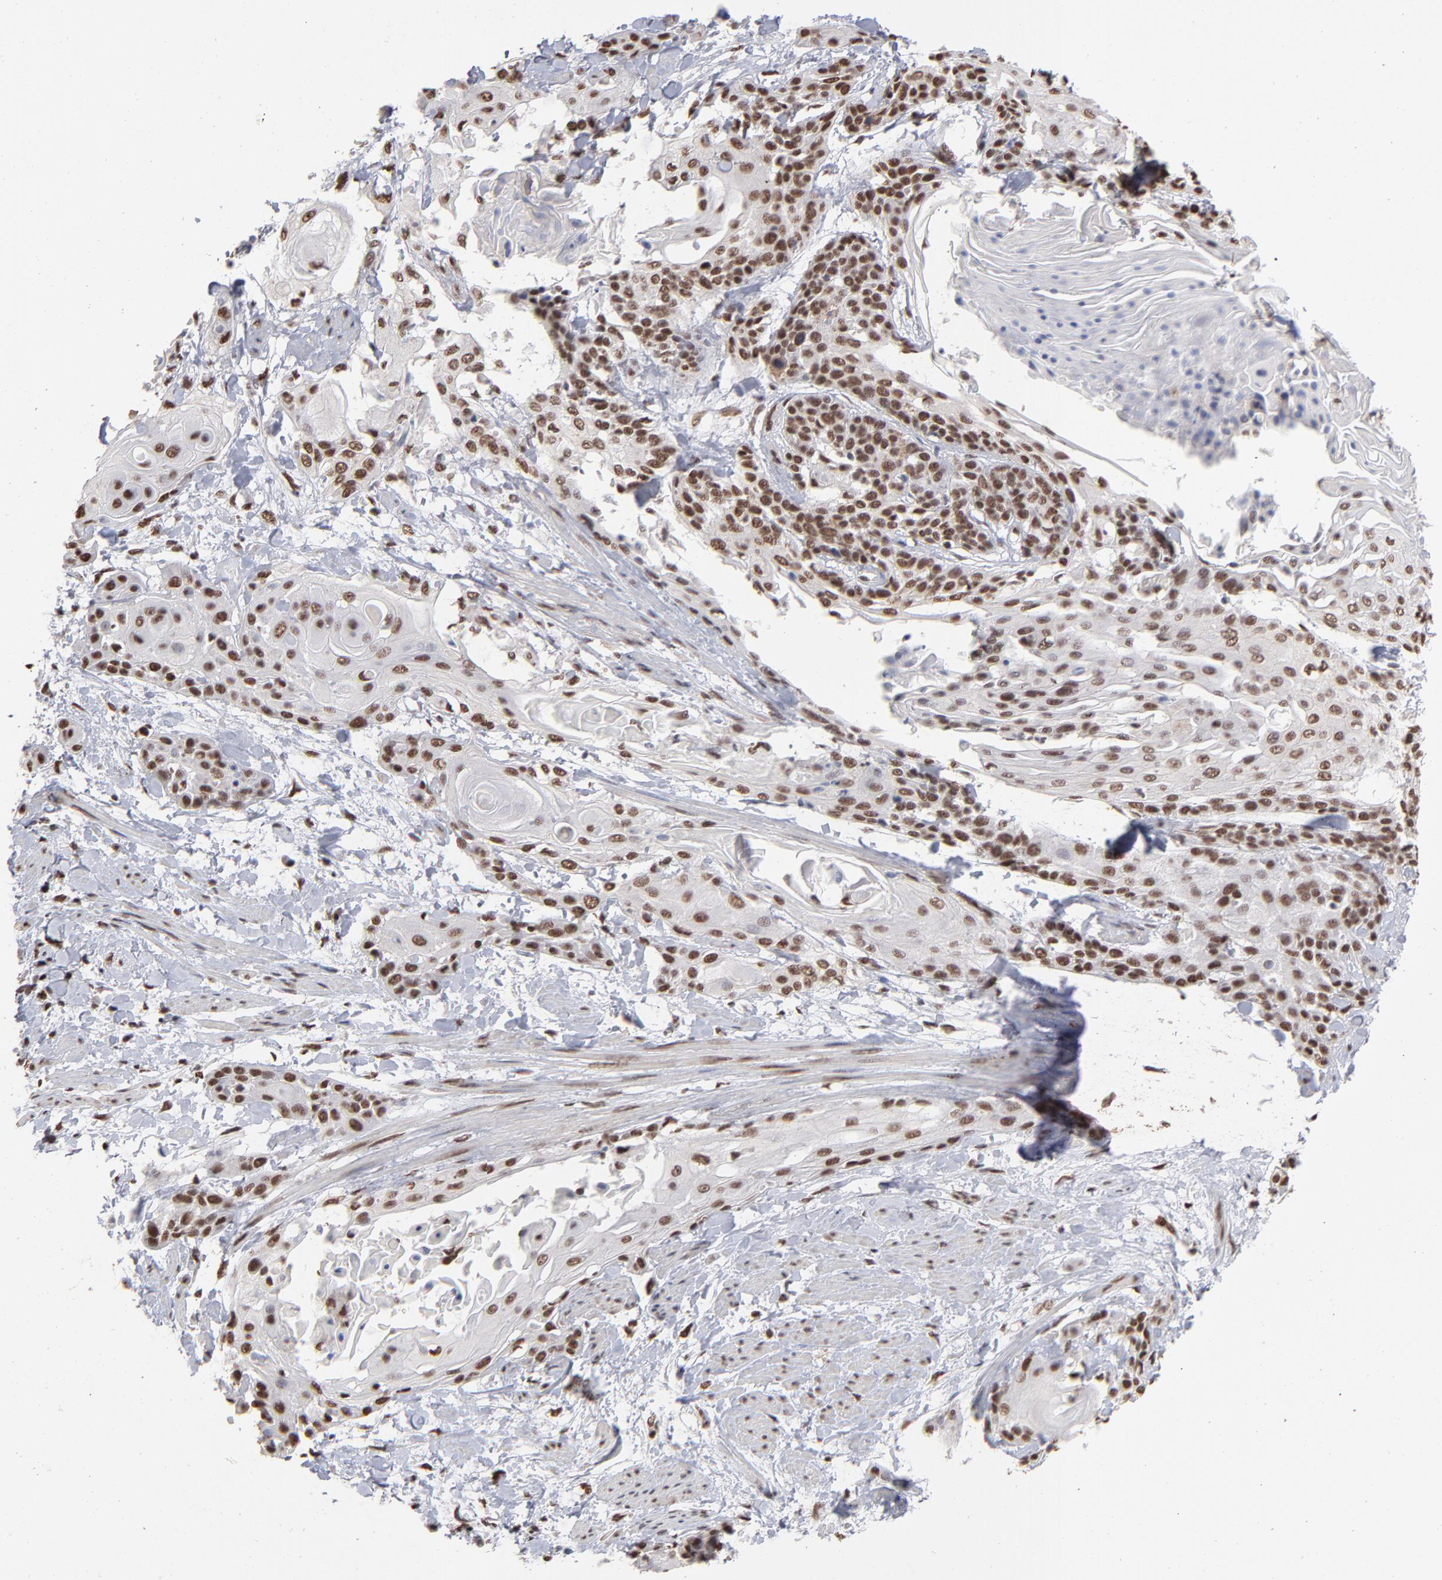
{"staining": {"intensity": "strong", "quantity": ">75%", "location": "nuclear"}, "tissue": "cervical cancer", "cell_type": "Tumor cells", "image_type": "cancer", "snomed": [{"axis": "morphology", "description": "Squamous cell carcinoma, NOS"}, {"axis": "topography", "description": "Cervix"}], "caption": "Cervical cancer stained for a protein demonstrates strong nuclear positivity in tumor cells. (DAB IHC with brightfield microscopy, high magnification).", "gene": "ZNF3", "patient": {"sex": "female", "age": 57}}